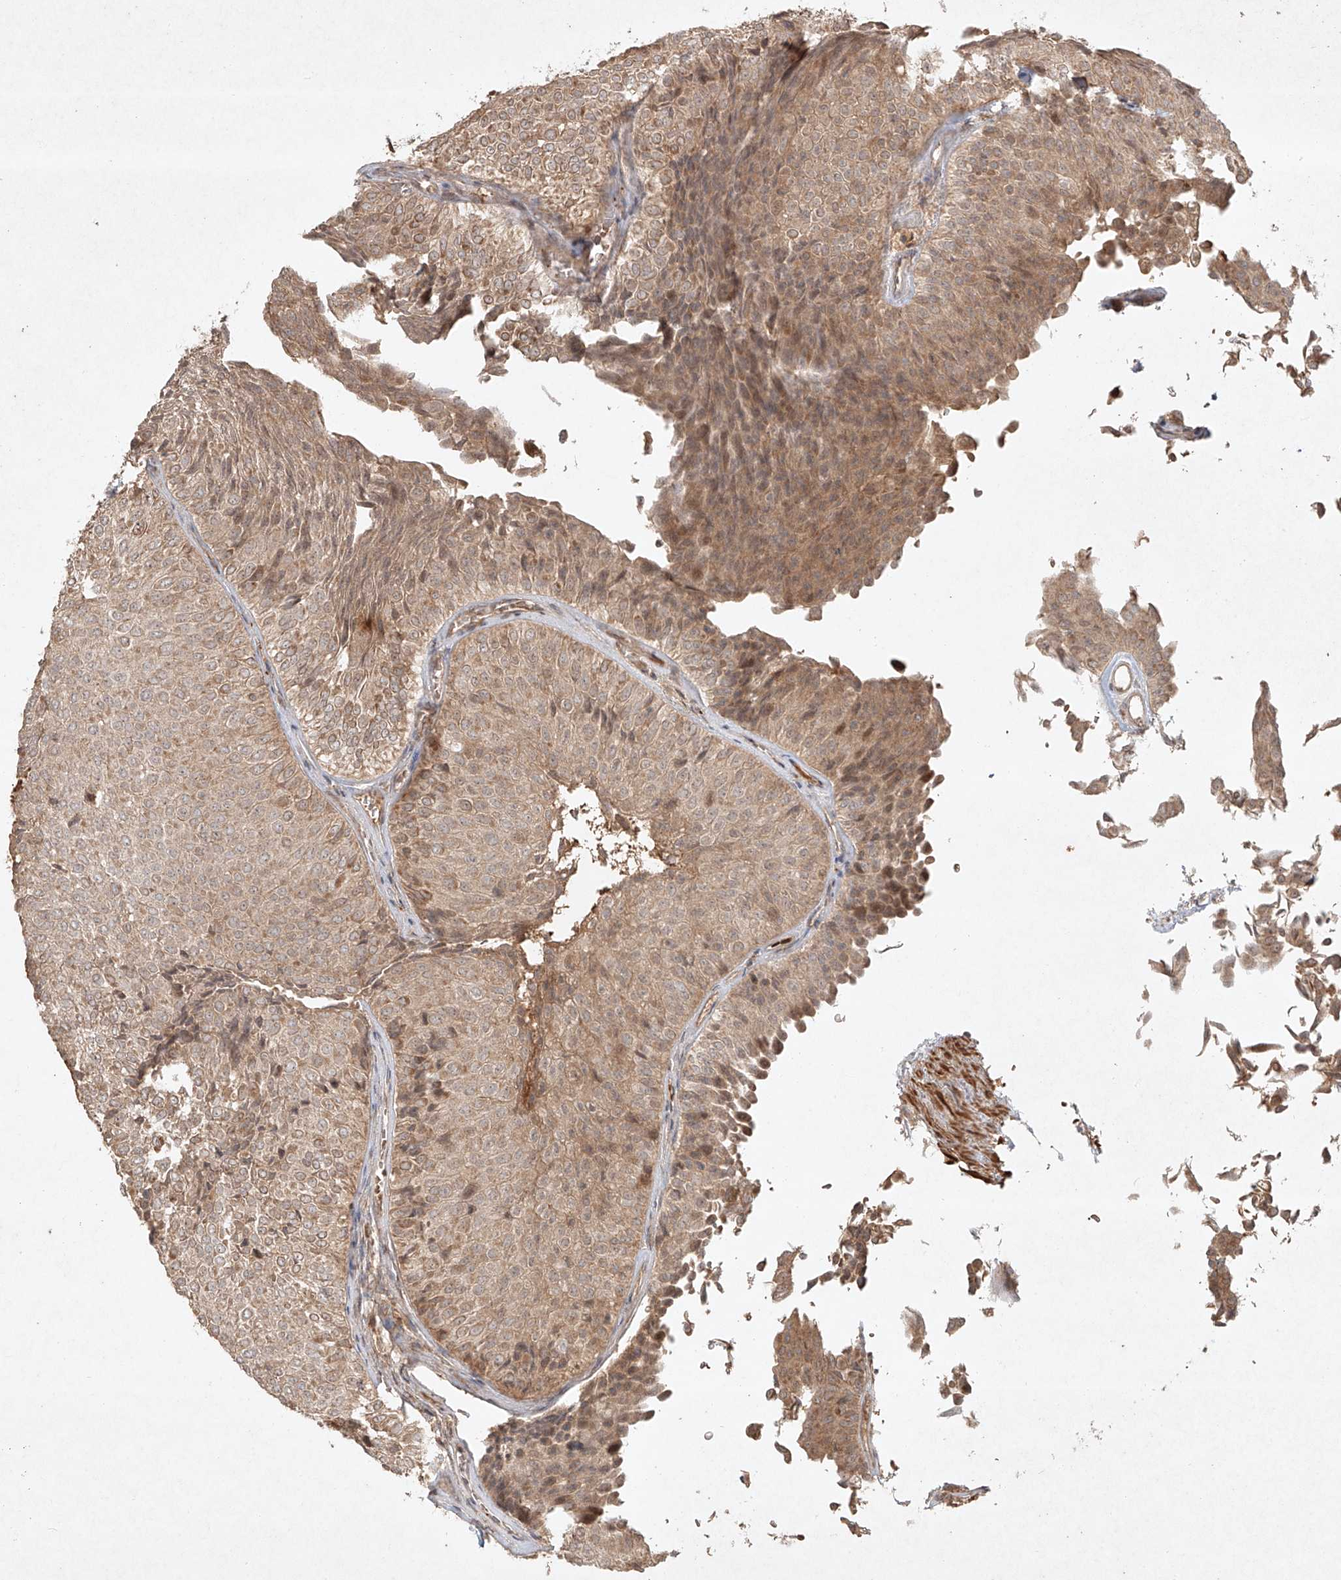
{"staining": {"intensity": "moderate", "quantity": ">75%", "location": "cytoplasmic/membranous"}, "tissue": "urothelial cancer", "cell_type": "Tumor cells", "image_type": "cancer", "snomed": [{"axis": "morphology", "description": "Urothelial carcinoma, Low grade"}, {"axis": "topography", "description": "Urinary bladder"}], "caption": "Protein staining of low-grade urothelial carcinoma tissue shows moderate cytoplasmic/membranous positivity in about >75% of tumor cells. Using DAB (brown) and hematoxylin (blue) stains, captured at high magnification using brightfield microscopy.", "gene": "CYYR1", "patient": {"sex": "male", "age": 78}}